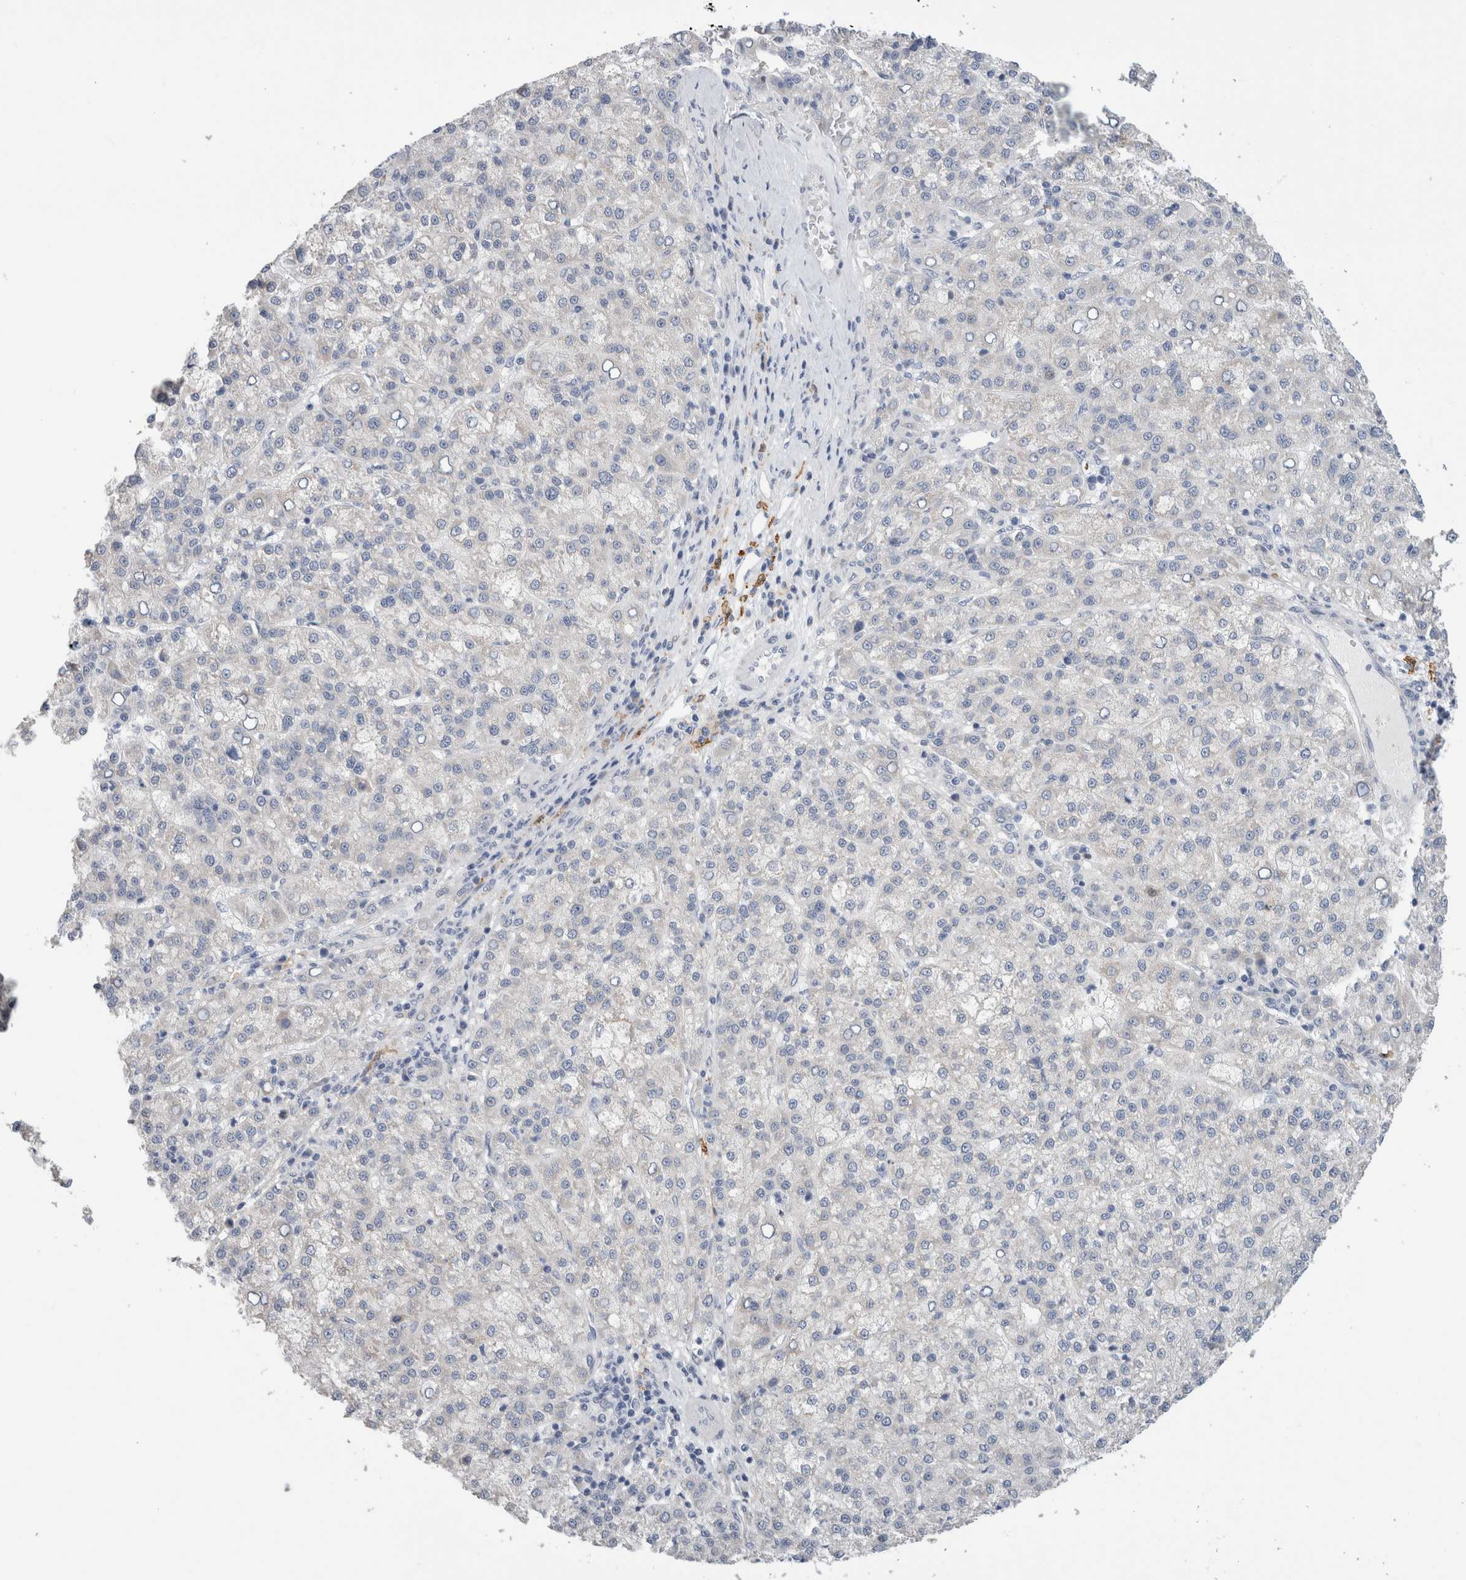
{"staining": {"intensity": "negative", "quantity": "none", "location": "none"}, "tissue": "liver cancer", "cell_type": "Tumor cells", "image_type": "cancer", "snomed": [{"axis": "morphology", "description": "Carcinoma, Hepatocellular, NOS"}, {"axis": "topography", "description": "Liver"}], "caption": "The immunohistochemistry histopathology image has no significant staining in tumor cells of liver cancer (hepatocellular carcinoma) tissue. (Stains: DAB immunohistochemistry (IHC) with hematoxylin counter stain, Microscopy: brightfield microscopy at high magnification).", "gene": "SLC20A2", "patient": {"sex": "female", "age": 58}}